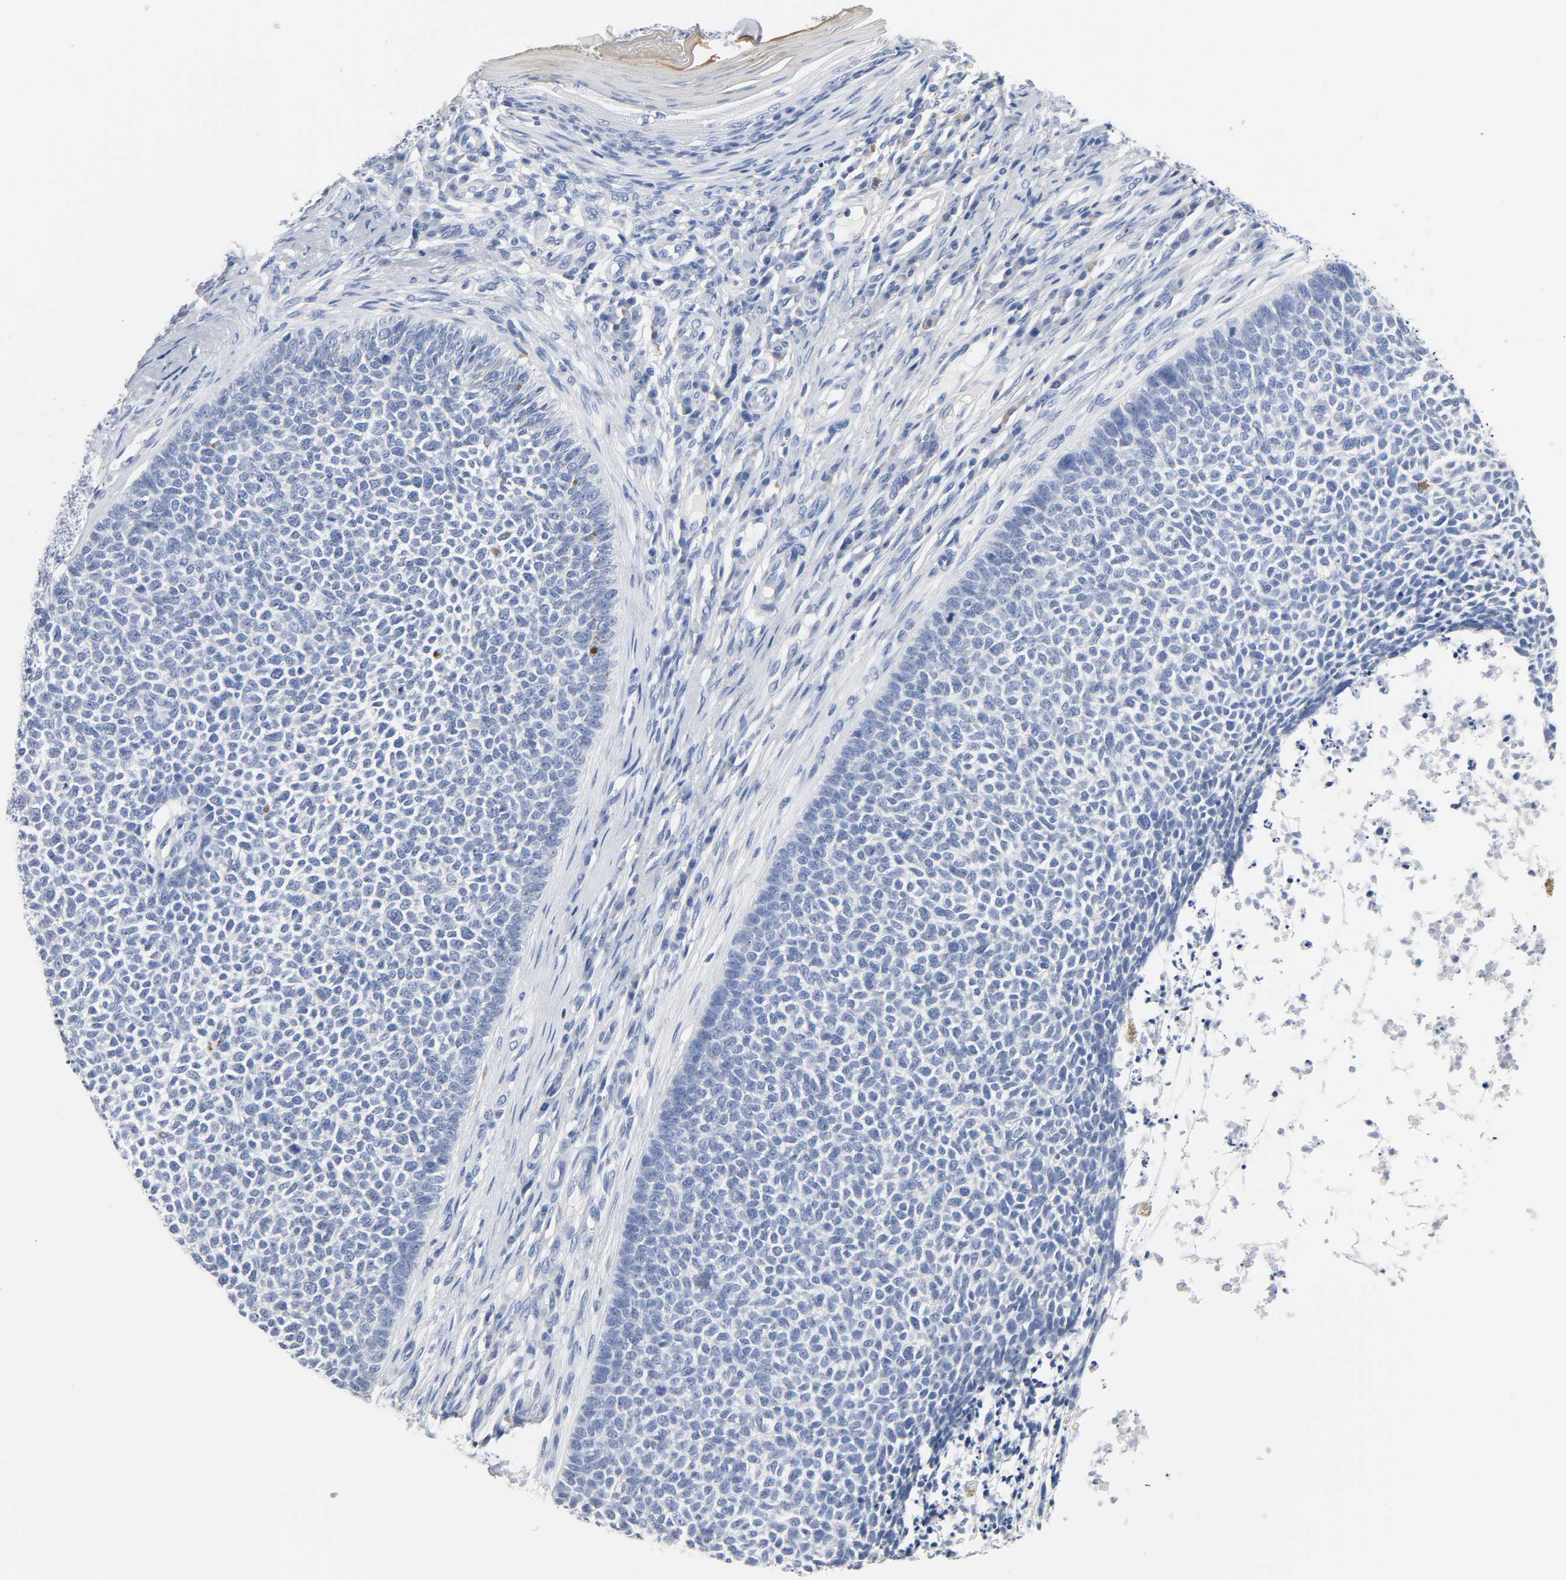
{"staining": {"intensity": "negative", "quantity": "none", "location": "none"}, "tissue": "skin cancer", "cell_type": "Tumor cells", "image_type": "cancer", "snomed": [{"axis": "morphology", "description": "Basal cell carcinoma"}, {"axis": "topography", "description": "Skin"}], "caption": "Tumor cells are negative for brown protein staining in skin cancer (basal cell carcinoma).", "gene": "ACP3", "patient": {"sex": "female", "age": 84}}